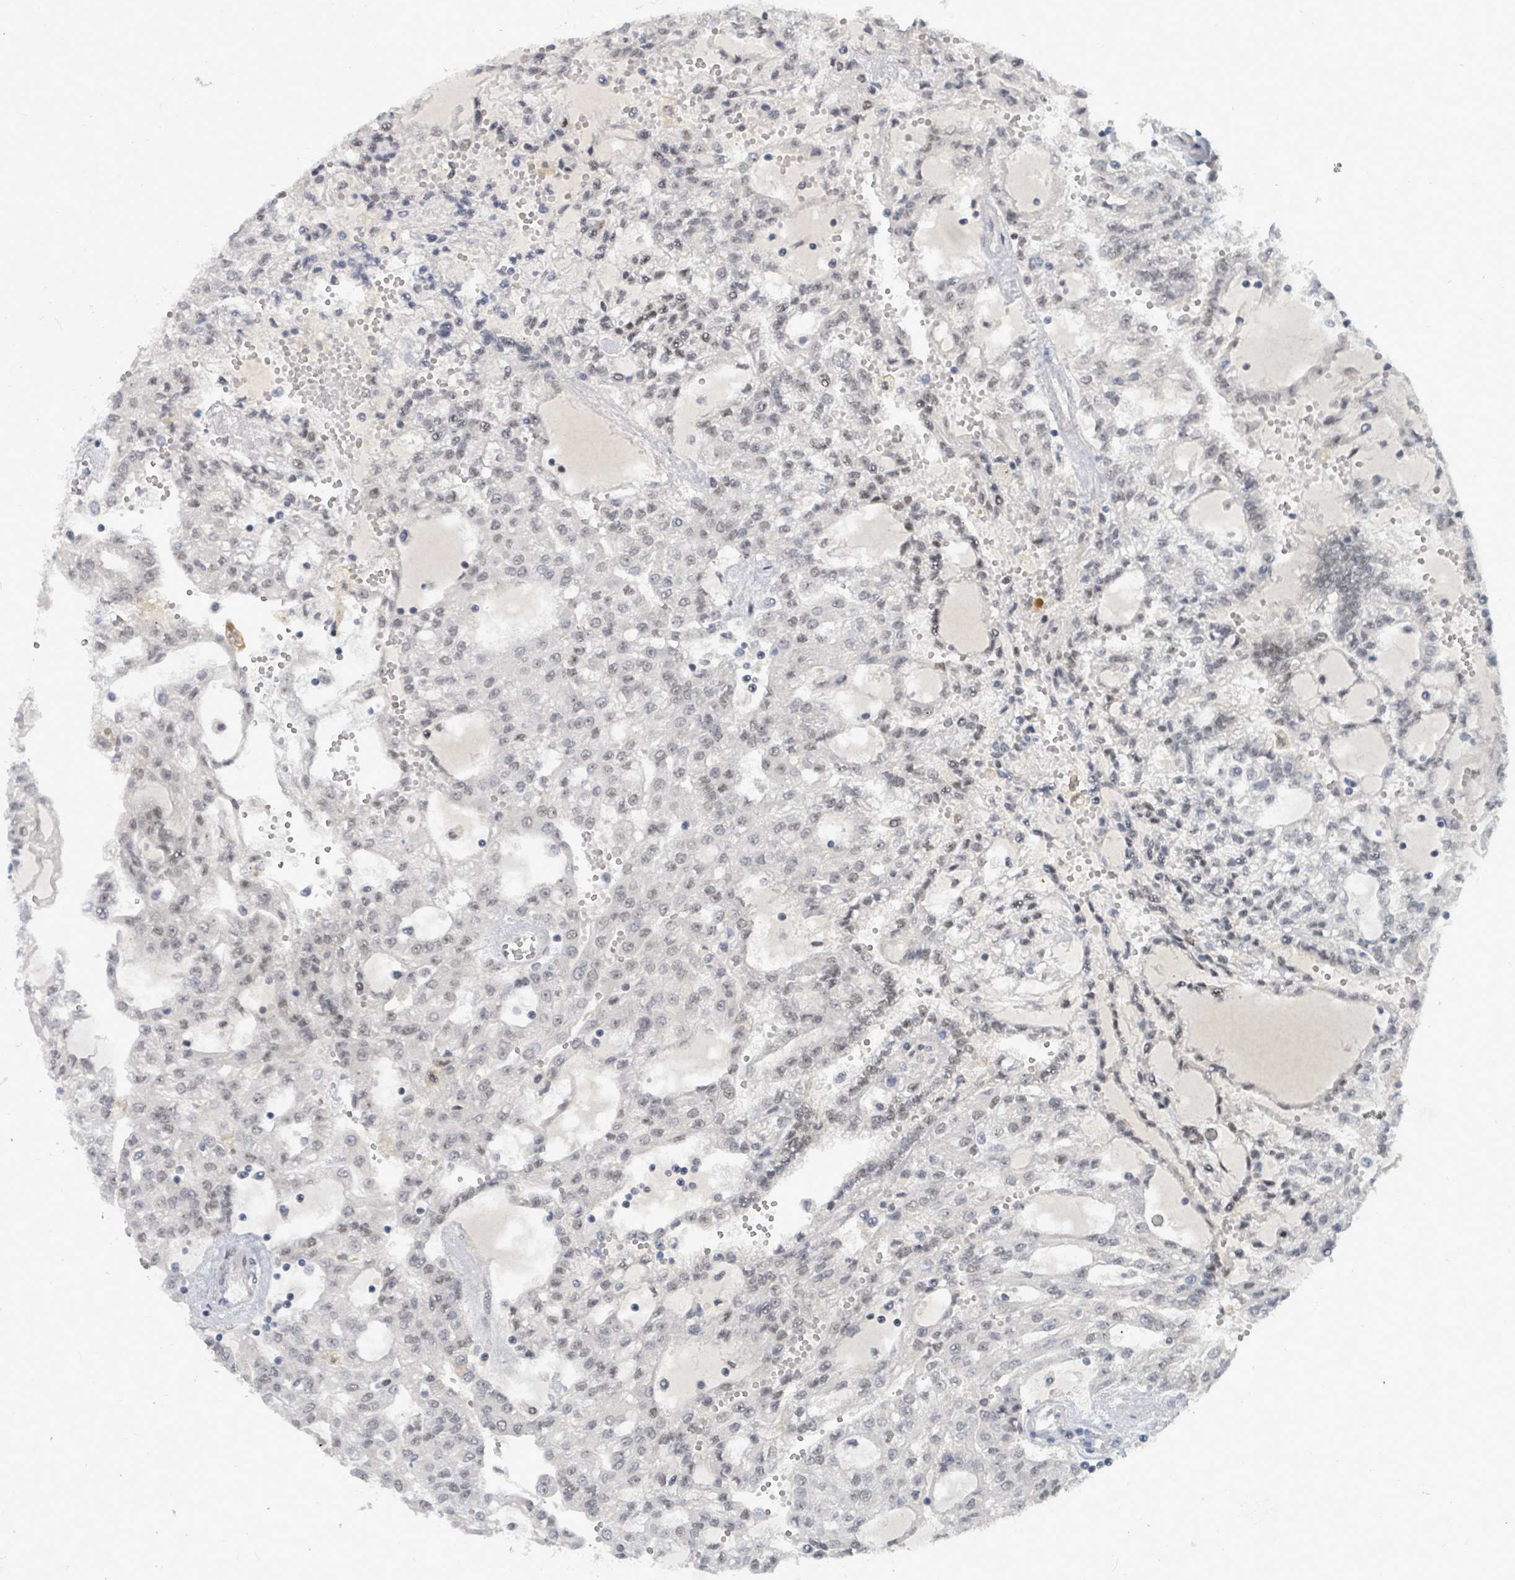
{"staining": {"intensity": "weak", "quantity": "25%-75%", "location": "nuclear"}, "tissue": "renal cancer", "cell_type": "Tumor cells", "image_type": "cancer", "snomed": [{"axis": "morphology", "description": "Adenocarcinoma, NOS"}, {"axis": "topography", "description": "Kidney"}], "caption": "Renal adenocarcinoma tissue shows weak nuclear positivity in about 25%-75% of tumor cells", "gene": "UCK1", "patient": {"sex": "male", "age": 63}}